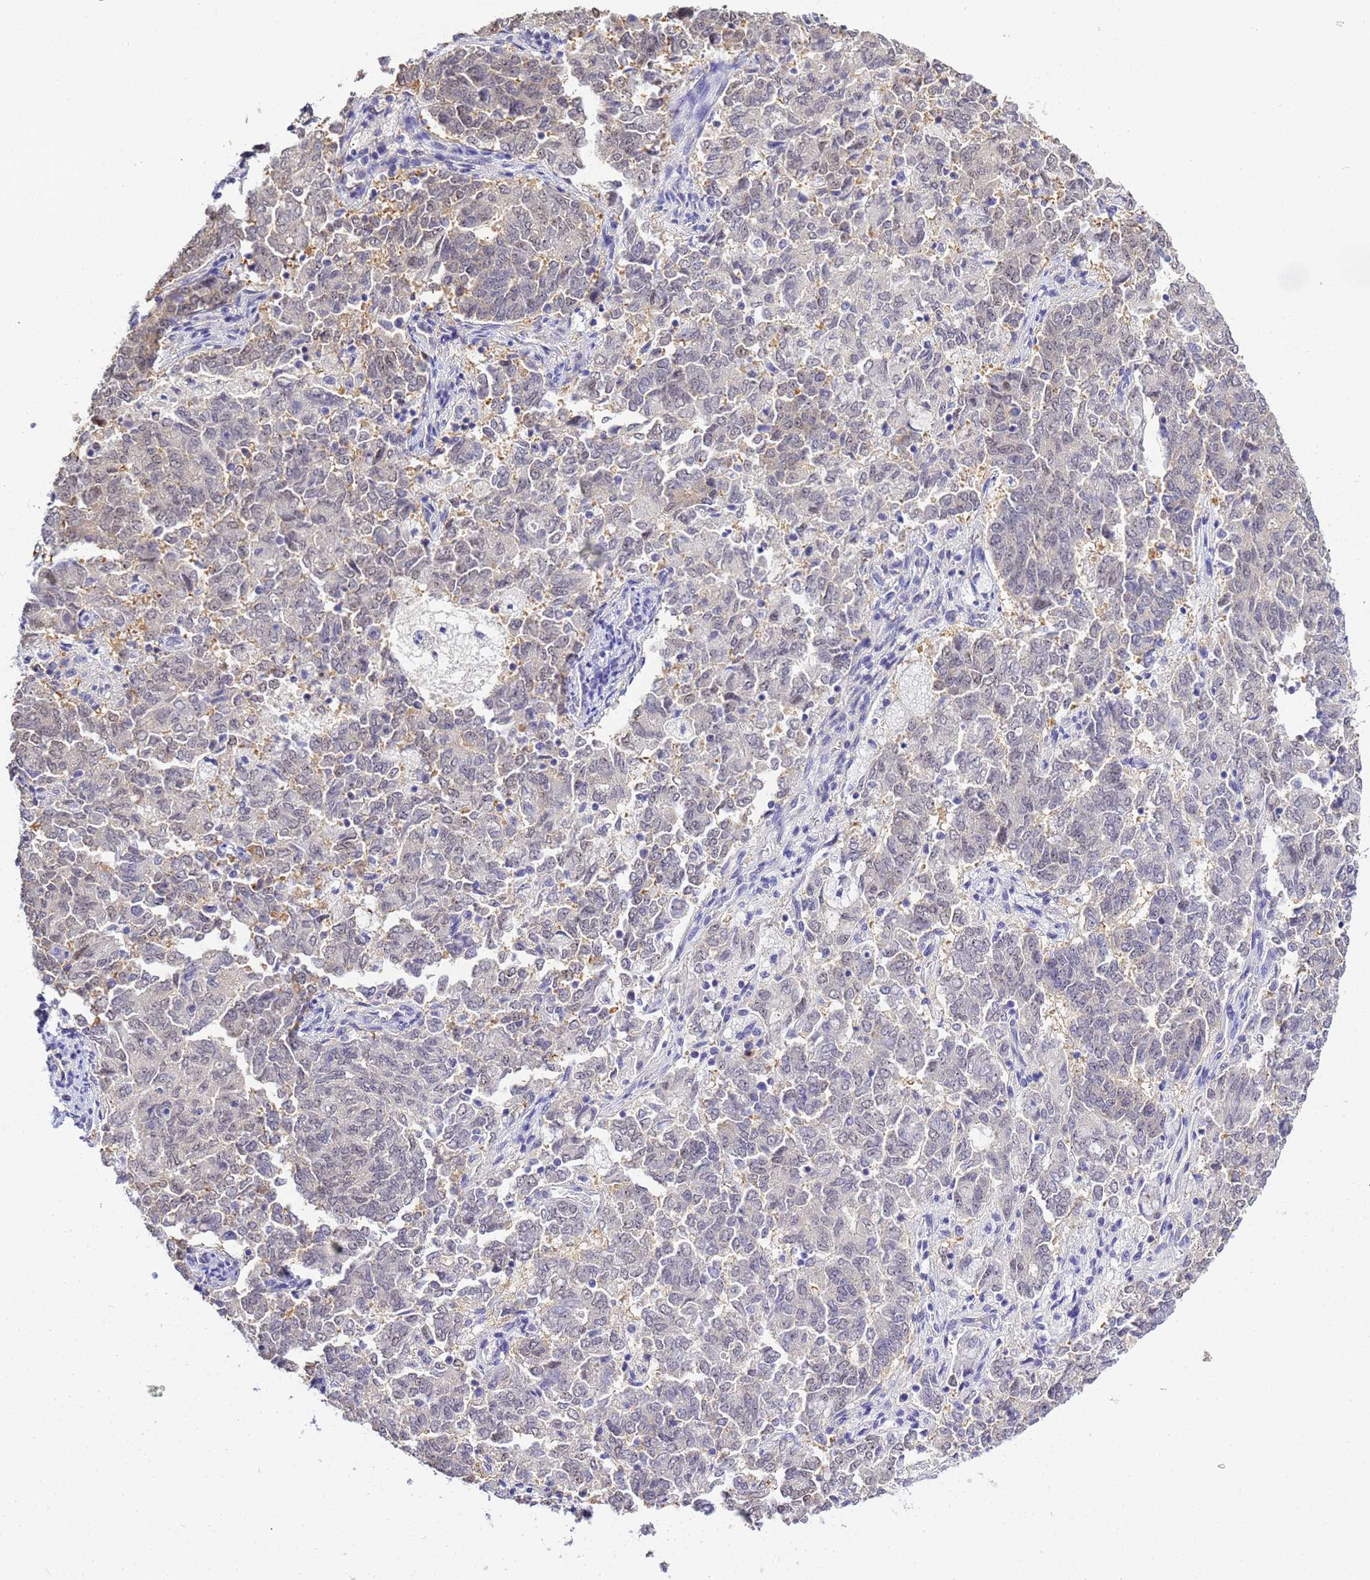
{"staining": {"intensity": "weak", "quantity": "25%-75%", "location": "nuclear"}, "tissue": "endometrial cancer", "cell_type": "Tumor cells", "image_type": "cancer", "snomed": [{"axis": "morphology", "description": "Adenocarcinoma, NOS"}, {"axis": "topography", "description": "Endometrium"}], "caption": "A high-resolution micrograph shows IHC staining of adenocarcinoma (endometrial), which reveals weak nuclear staining in about 25%-75% of tumor cells. The staining was performed using DAB (3,3'-diaminobenzidine), with brown indicating positive protein expression. Nuclei are stained blue with hematoxylin.", "gene": "ACTL6B", "patient": {"sex": "female", "age": 80}}